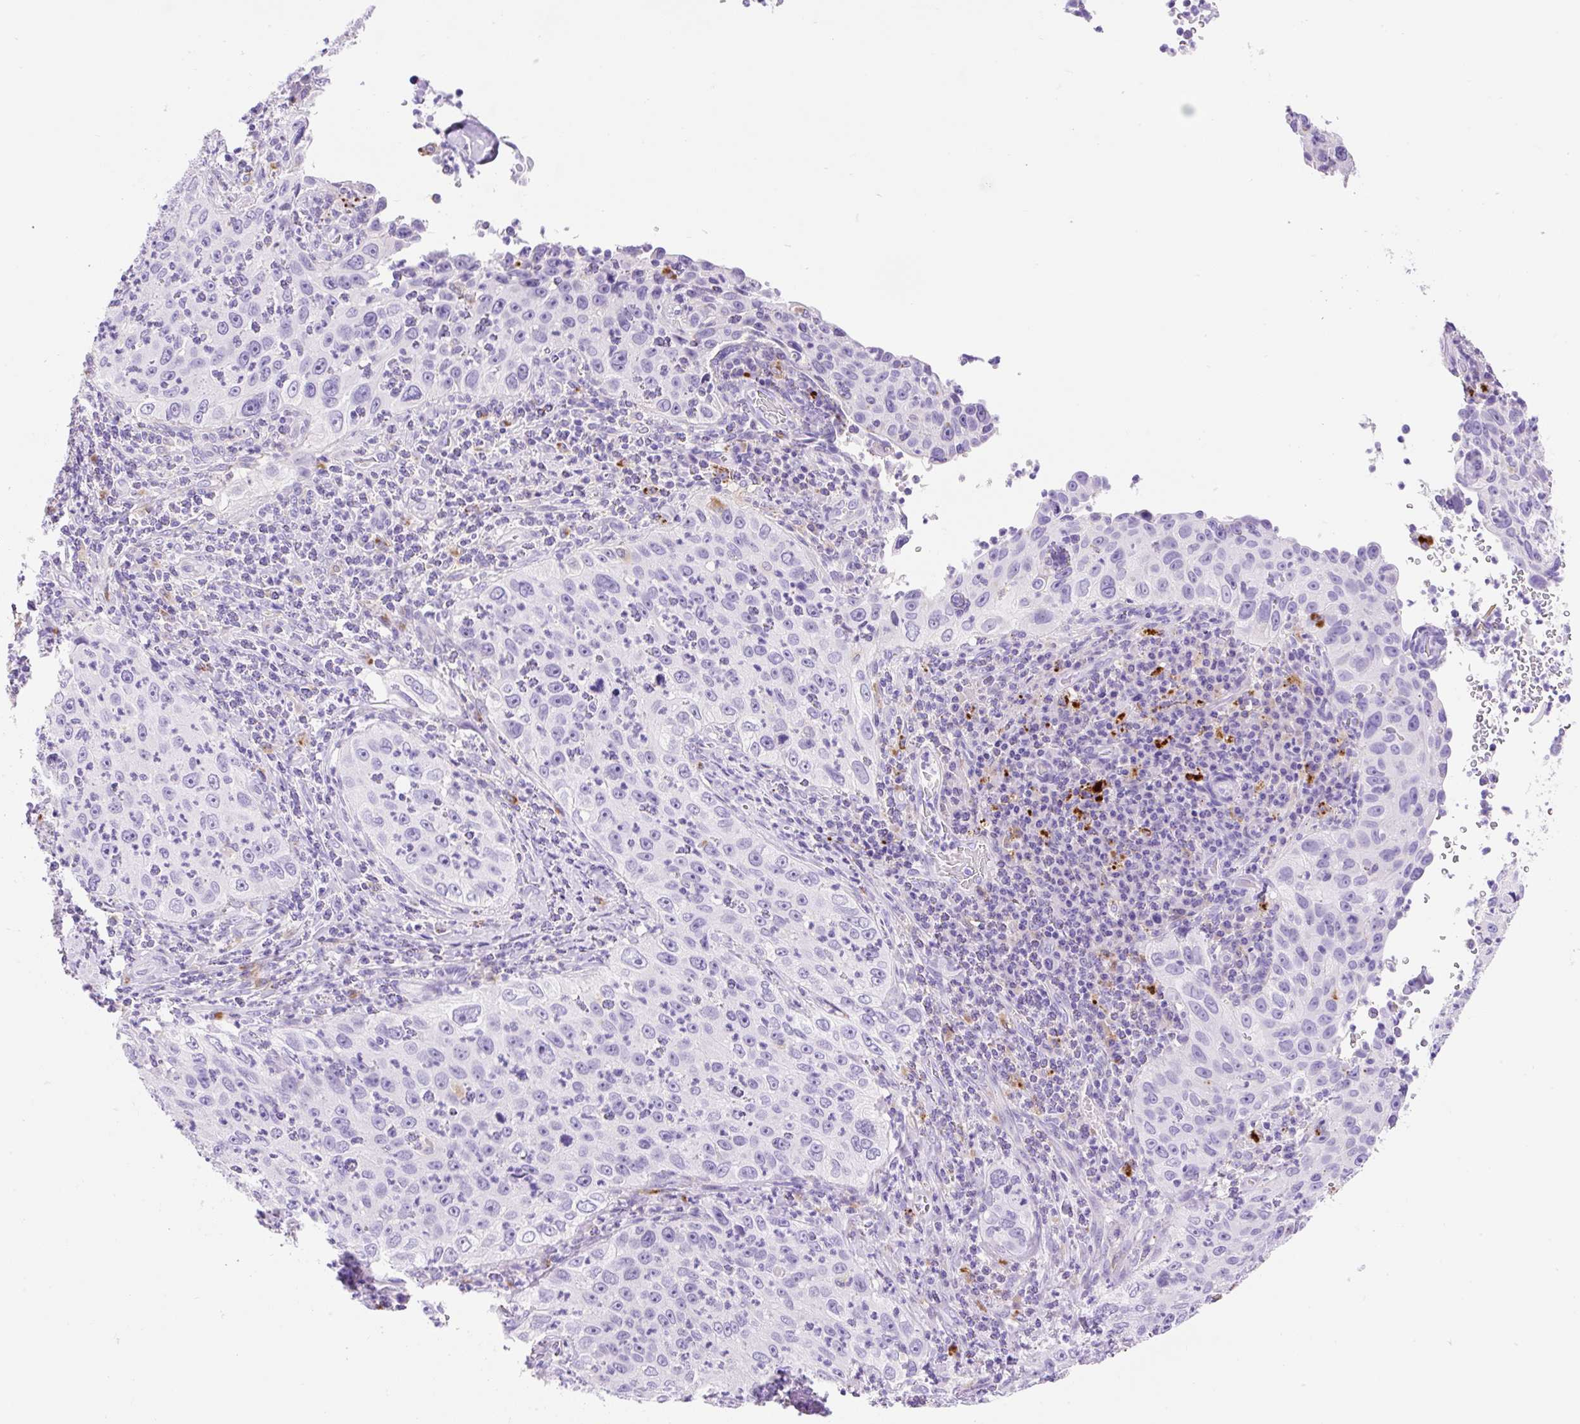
{"staining": {"intensity": "negative", "quantity": "none", "location": "none"}, "tissue": "cervical cancer", "cell_type": "Tumor cells", "image_type": "cancer", "snomed": [{"axis": "morphology", "description": "Squamous cell carcinoma, NOS"}, {"axis": "topography", "description": "Cervix"}], "caption": "Immunohistochemical staining of cervical cancer demonstrates no significant staining in tumor cells.", "gene": "HEXB", "patient": {"sex": "female", "age": 30}}